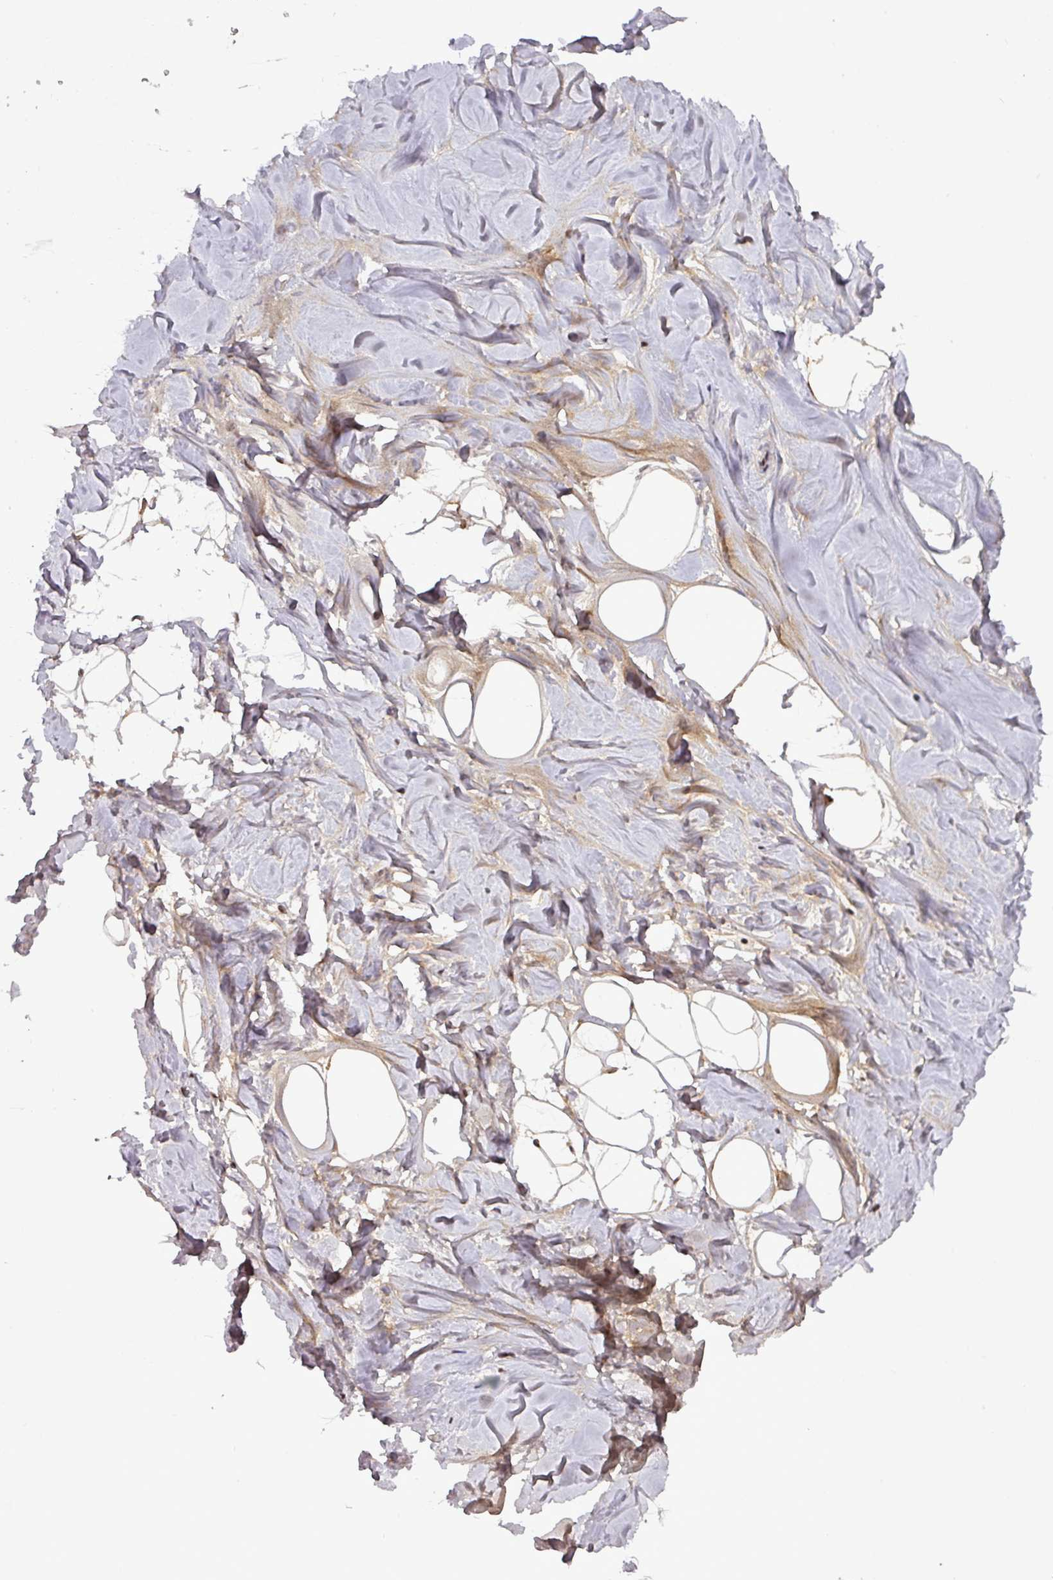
{"staining": {"intensity": "negative", "quantity": "none", "location": "none"}, "tissue": "breast", "cell_type": "Adipocytes", "image_type": "normal", "snomed": [{"axis": "morphology", "description": "Normal tissue, NOS"}, {"axis": "topography", "description": "Breast"}], "caption": "Immunohistochemical staining of normal breast demonstrates no significant positivity in adipocytes.", "gene": "CIC", "patient": {"sex": "female", "age": 23}}